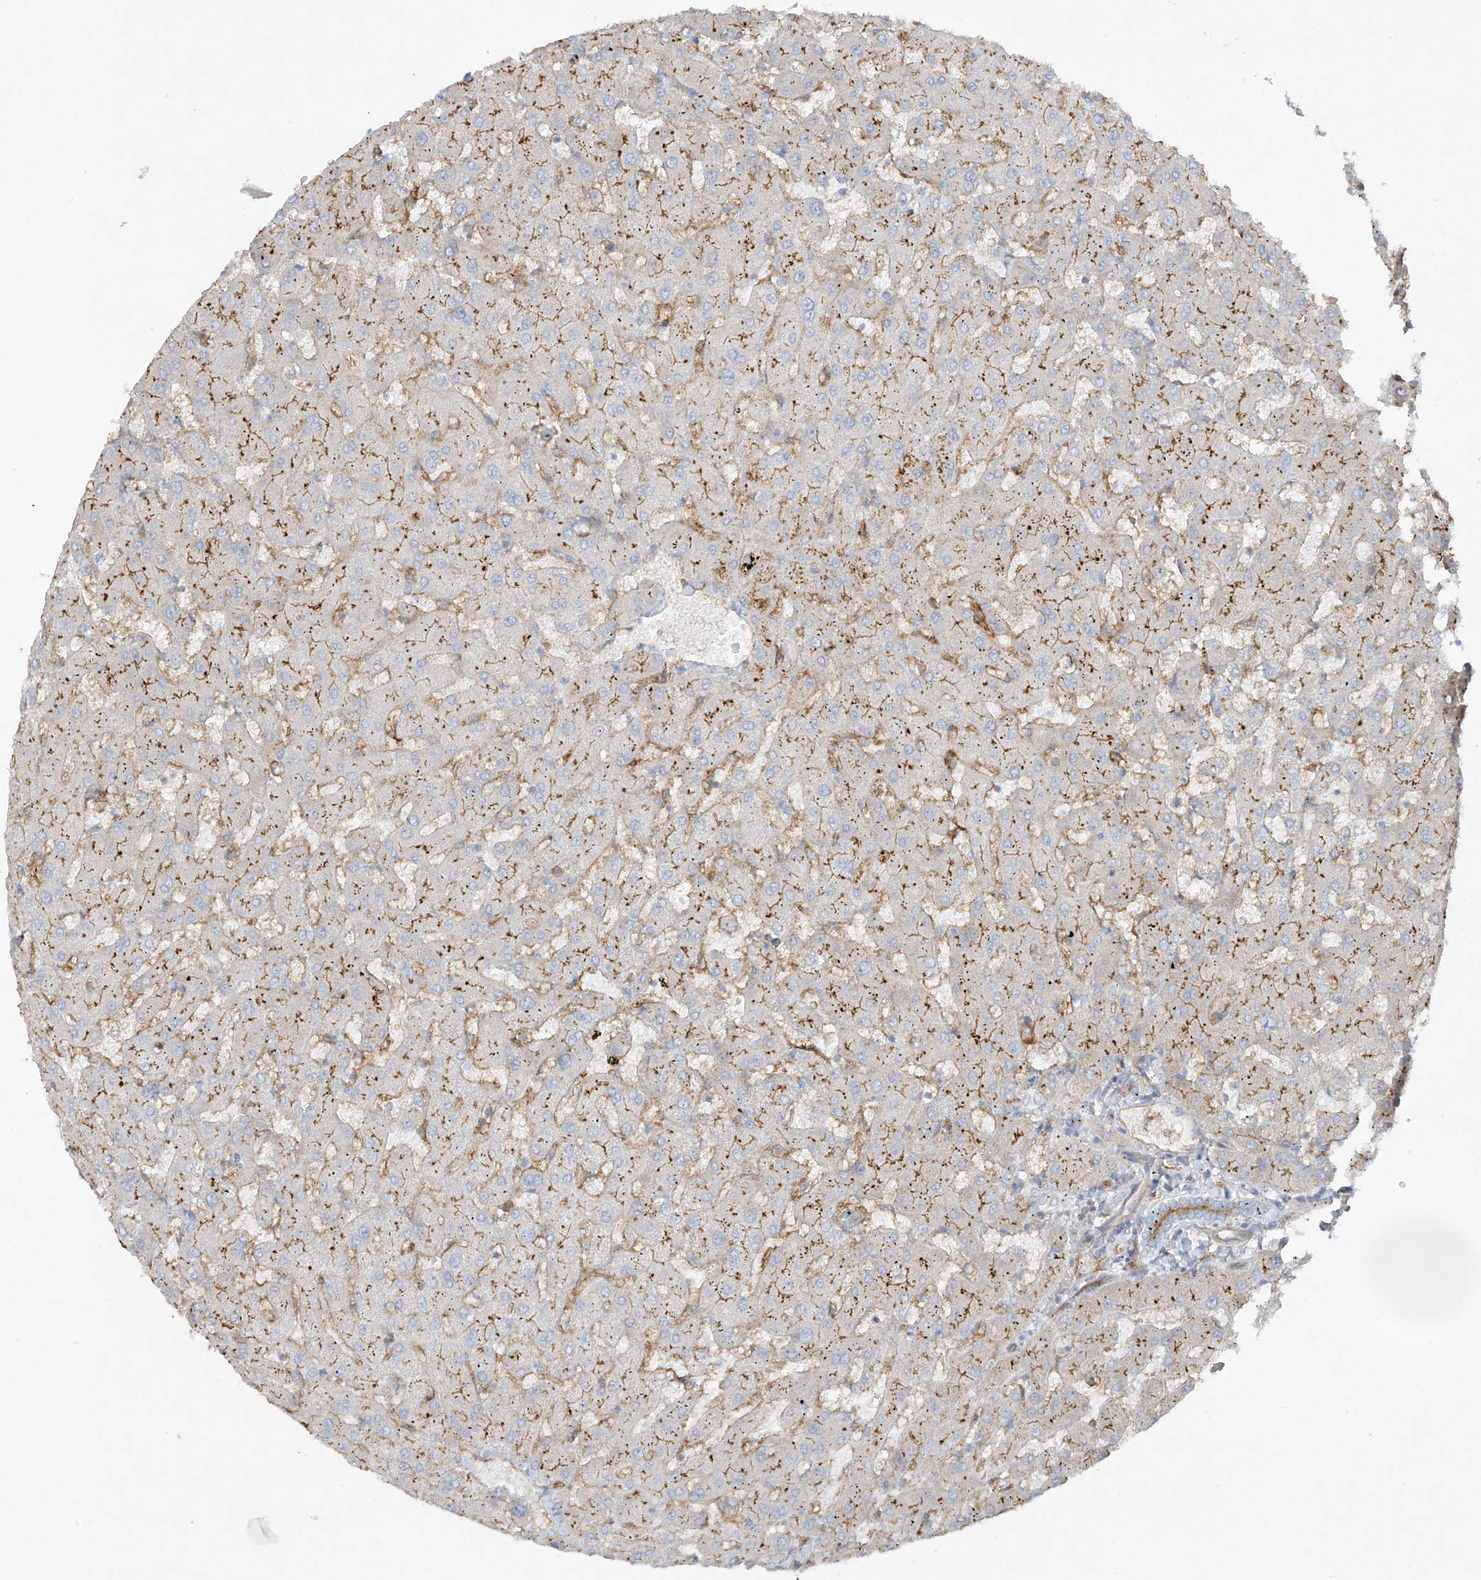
{"staining": {"intensity": "moderate", "quantity": "25%-75%", "location": "cytoplasmic/membranous"}, "tissue": "liver", "cell_type": "Cholangiocytes", "image_type": "normal", "snomed": [{"axis": "morphology", "description": "Normal tissue, NOS"}, {"axis": "topography", "description": "Liver"}], "caption": "Immunohistochemical staining of benign human liver shows 25%-75% levels of moderate cytoplasmic/membranous protein expression in about 25%-75% of cholangiocytes. (DAB (3,3'-diaminobenzidine) IHC with brightfield microscopy, high magnification).", "gene": "VAMP5", "patient": {"sex": "female", "age": 63}}